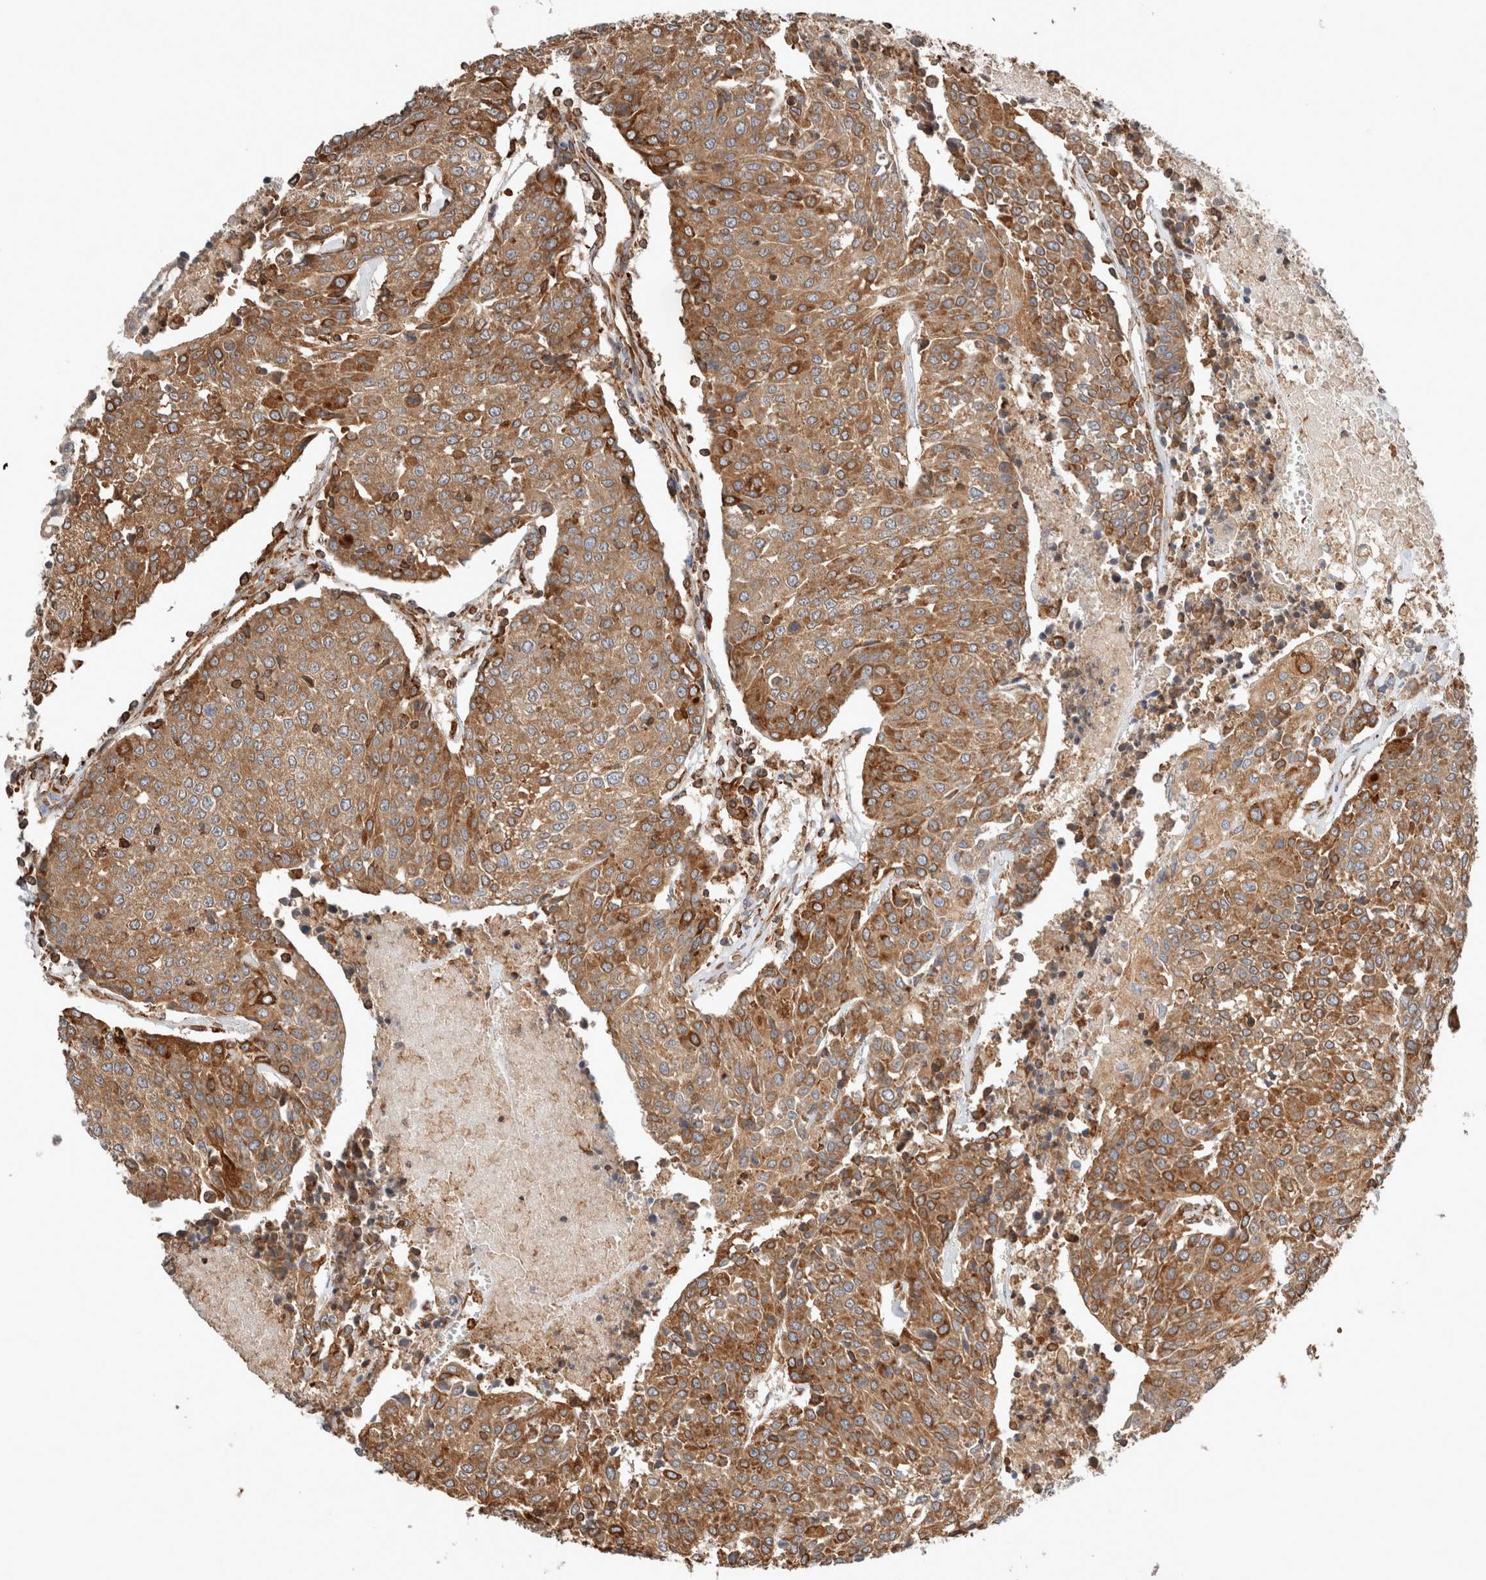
{"staining": {"intensity": "moderate", "quantity": ">75%", "location": "cytoplasmic/membranous"}, "tissue": "urothelial cancer", "cell_type": "Tumor cells", "image_type": "cancer", "snomed": [{"axis": "morphology", "description": "Urothelial carcinoma, High grade"}, {"axis": "topography", "description": "Urinary bladder"}], "caption": "Protein expression analysis of urothelial cancer displays moderate cytoplasmic/membranous expression in about >75% of tumor cells. Nuclei are stained in blue.", "gene": "ERAP2", "patient": {"sex": "female", "age": 85}}